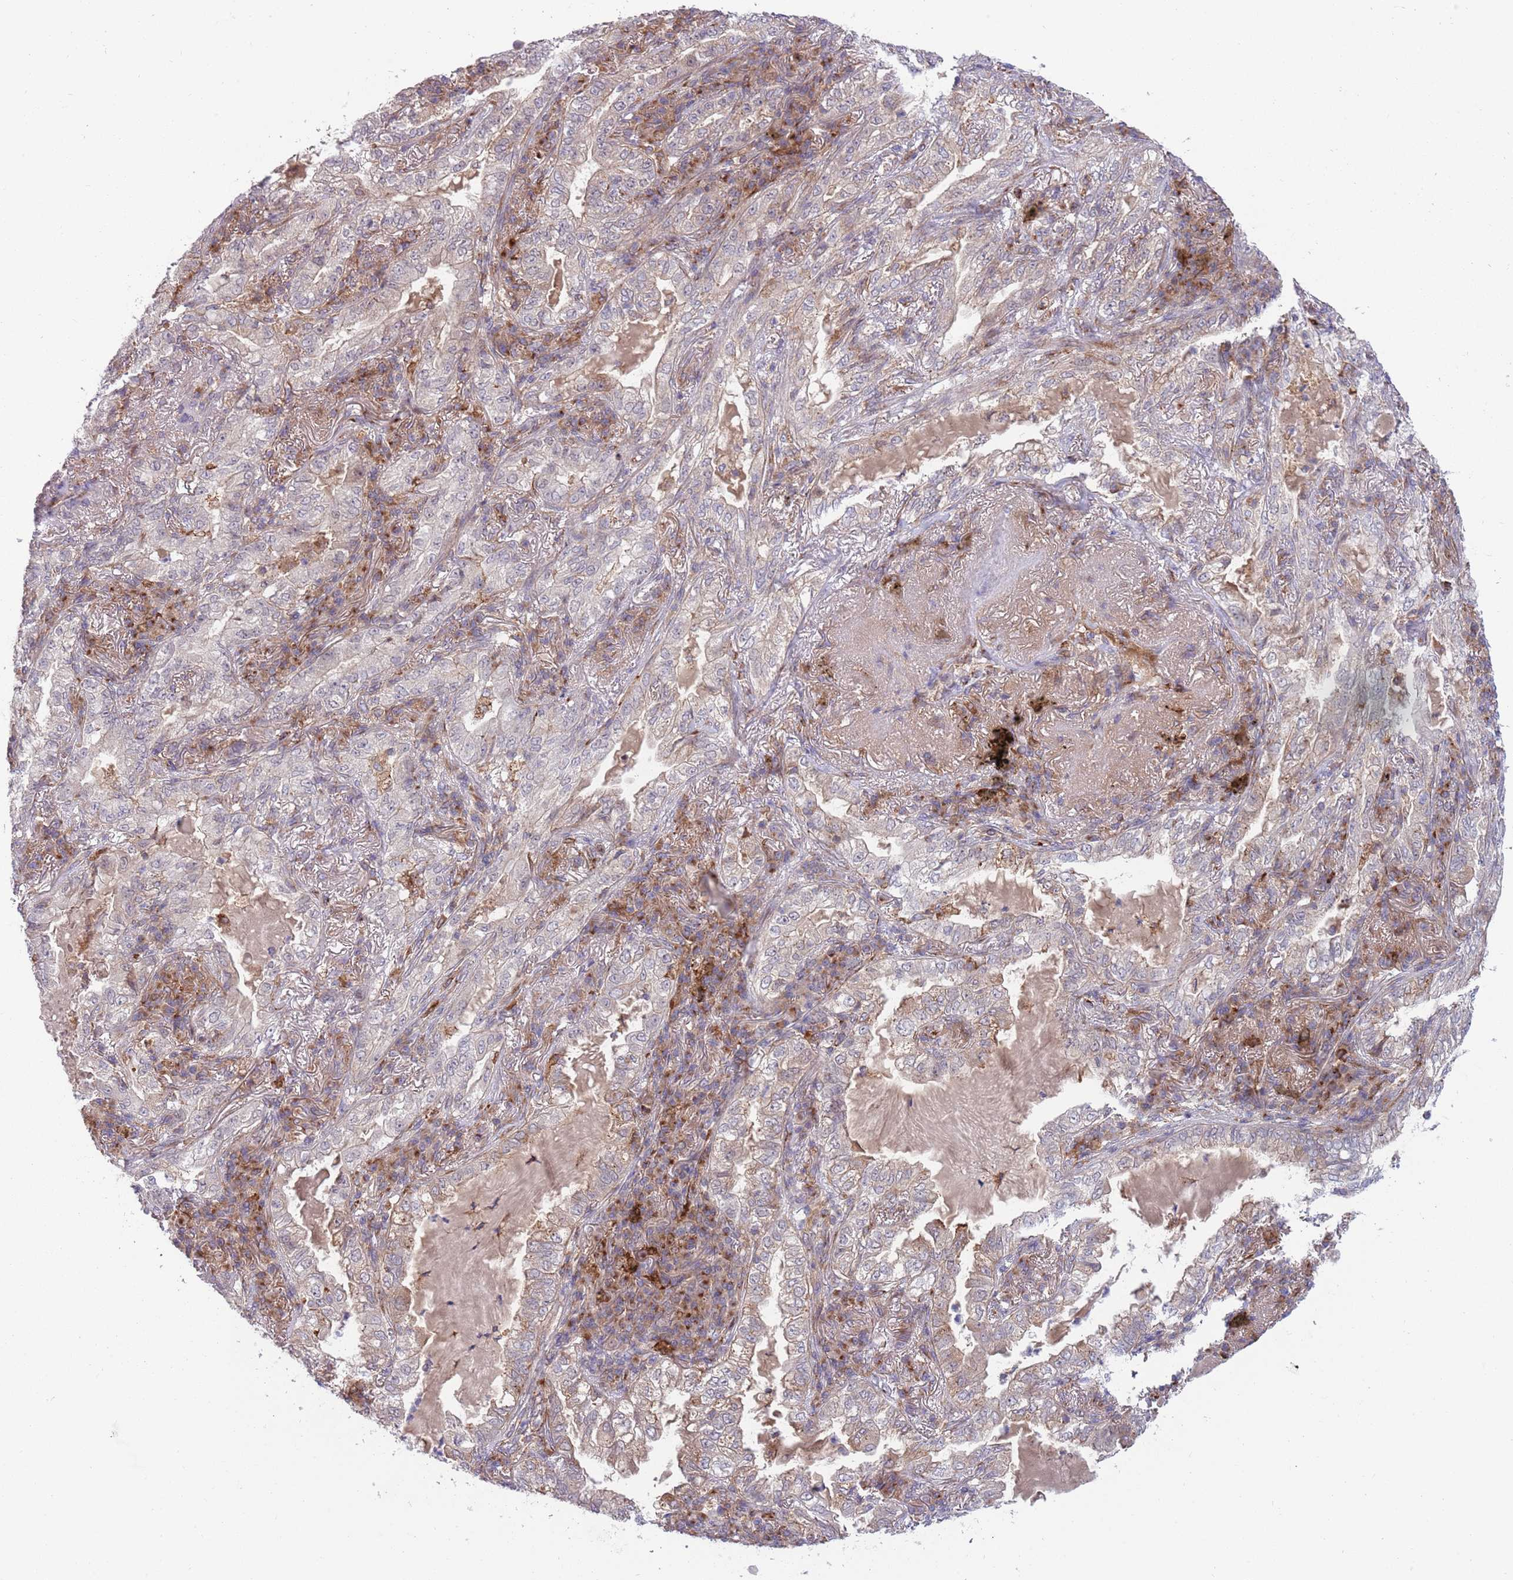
{"staining": {"intensity": "negative", "quantity": "none", "location": "none"}, "tissue": "lung cancer", "cell_type": "Tumor cells", "image_type": "cancer", "snomed": [{"axis": "morphology", "description": "Adenocarcinoma, NOS"}, {"axis": "topography", "description": "Lung"}], "caption": "Immunohistochemistry of adenocarcinoma (lung) reveals no positivity in tumor cells. (DAB (3,3'-diaminobenzidine) IHC visualized using brightfield microscopy, high magnification).", "gene": "BTBD7", "patient": {"sex": "female", "age": 73}}